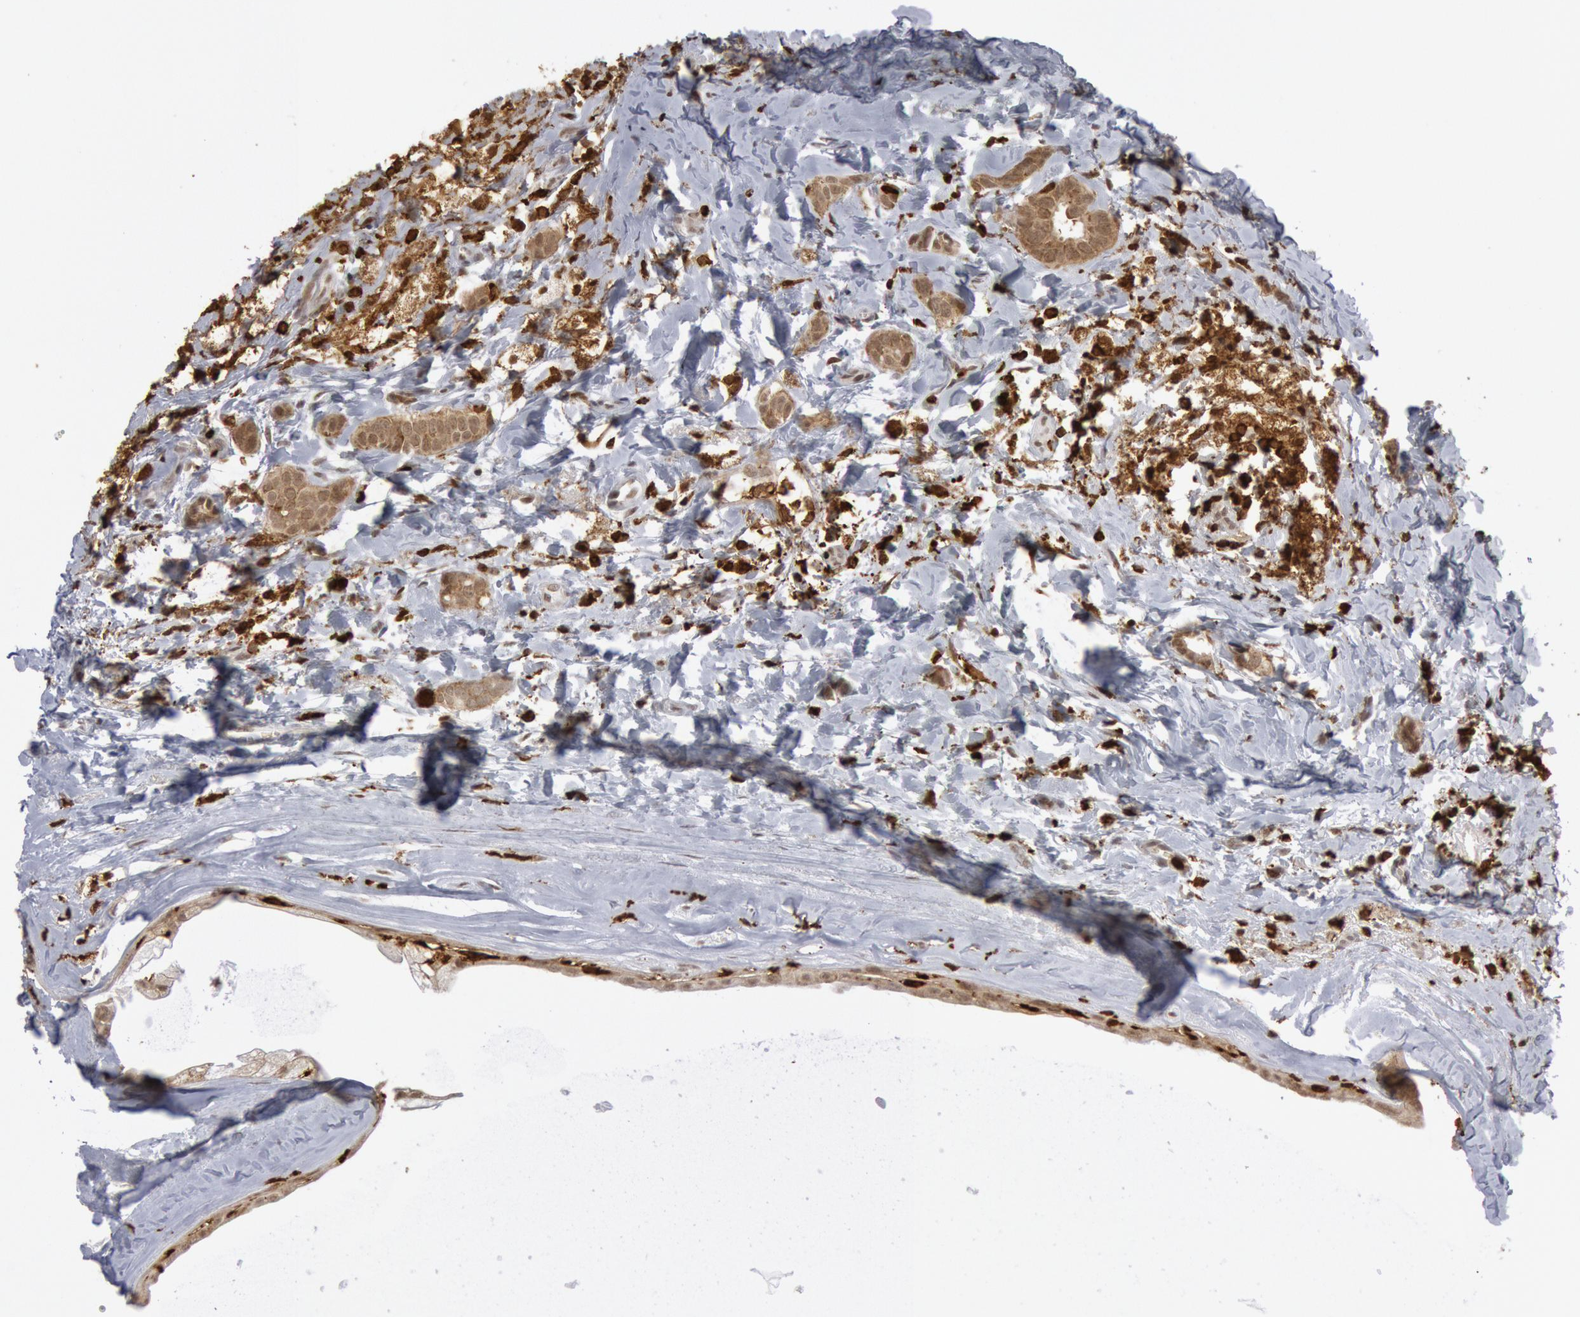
{"staining": {"intensity": "strong", "quantity": ">75%", "location": "cytoplasmic/membranous,nuclear"}, "tissue": "breast cancer", "cell_type": "Tumor cells", "image_type": "cancer", "snomed": [{"axis": "morphology", "description": "Duct carcinoma"}, {"axis": "topography", "description": "Breast"}], "caption": "IHC (DAB (3,3'-diaminobenzidine)) staining of human breast invasive ductal carcinoma displays strong cytoplasmic/membranous and nuclear protein expression in approximately >75% of tumor cells.", "gene": "PTPN6", "patient": {"sex": "female", "age": 54}}